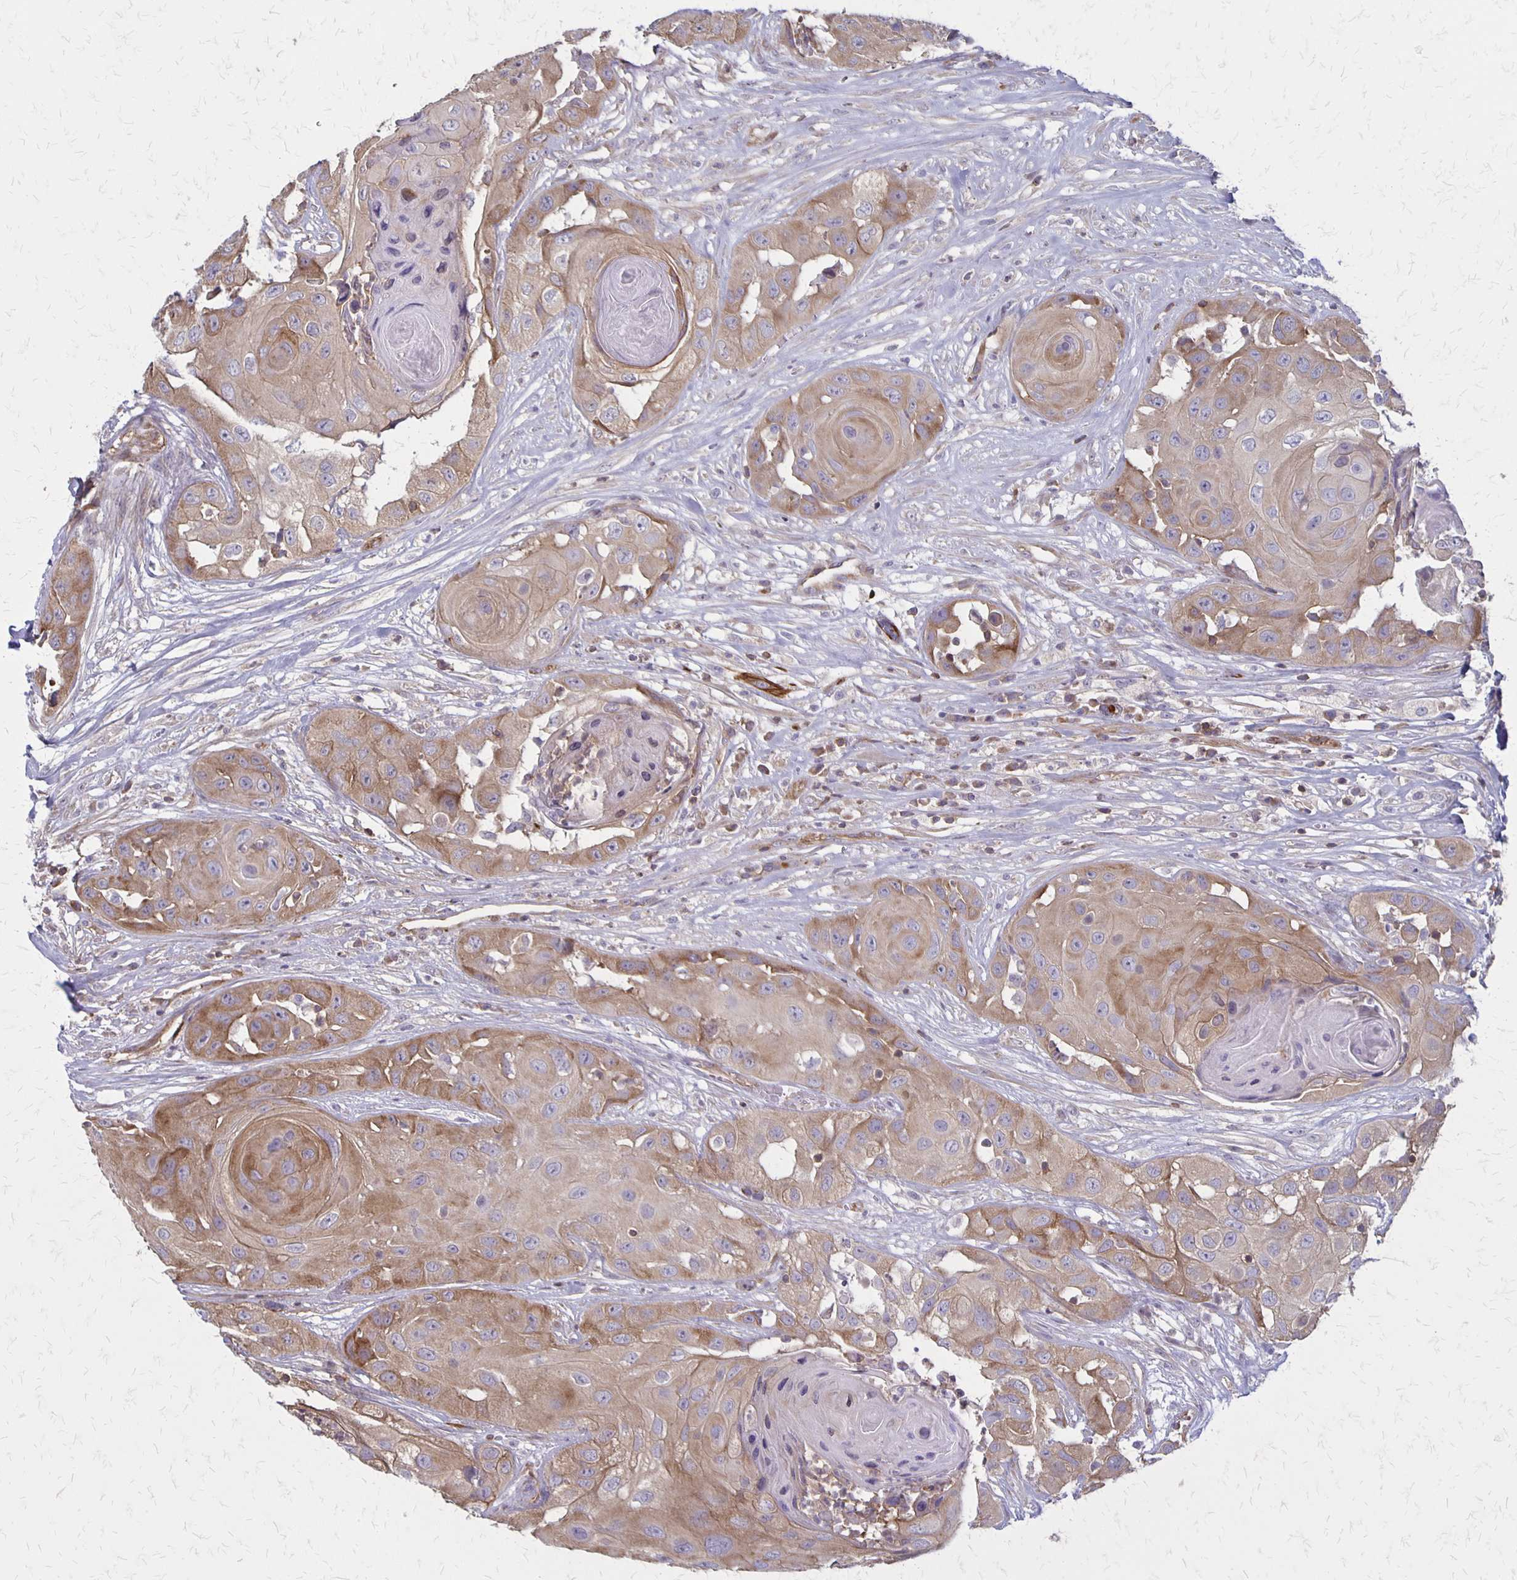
{"staining": {"intensity": "moderate", "quantity": "25%-75%", "location": "cytoplasmic/membranous"}, "tissue": "head and neck cancer", "cell_type": "Tumor cells", "image_type": "cancer", "snomed": [{"axis": "morphology", "description": "Squamous cell carcinoma, NOS"}, {"axis": "topography", "description": "Head-Neck"}], "caption": "Immunohistochemical staining of head and neck cancer reveals medium levels of moderate cytoplasmic/membranous positivity in about 25%-75% of tumor cells.", "gene": "SEPTIN5", "patient": {"sex": "male", "age": 83}}